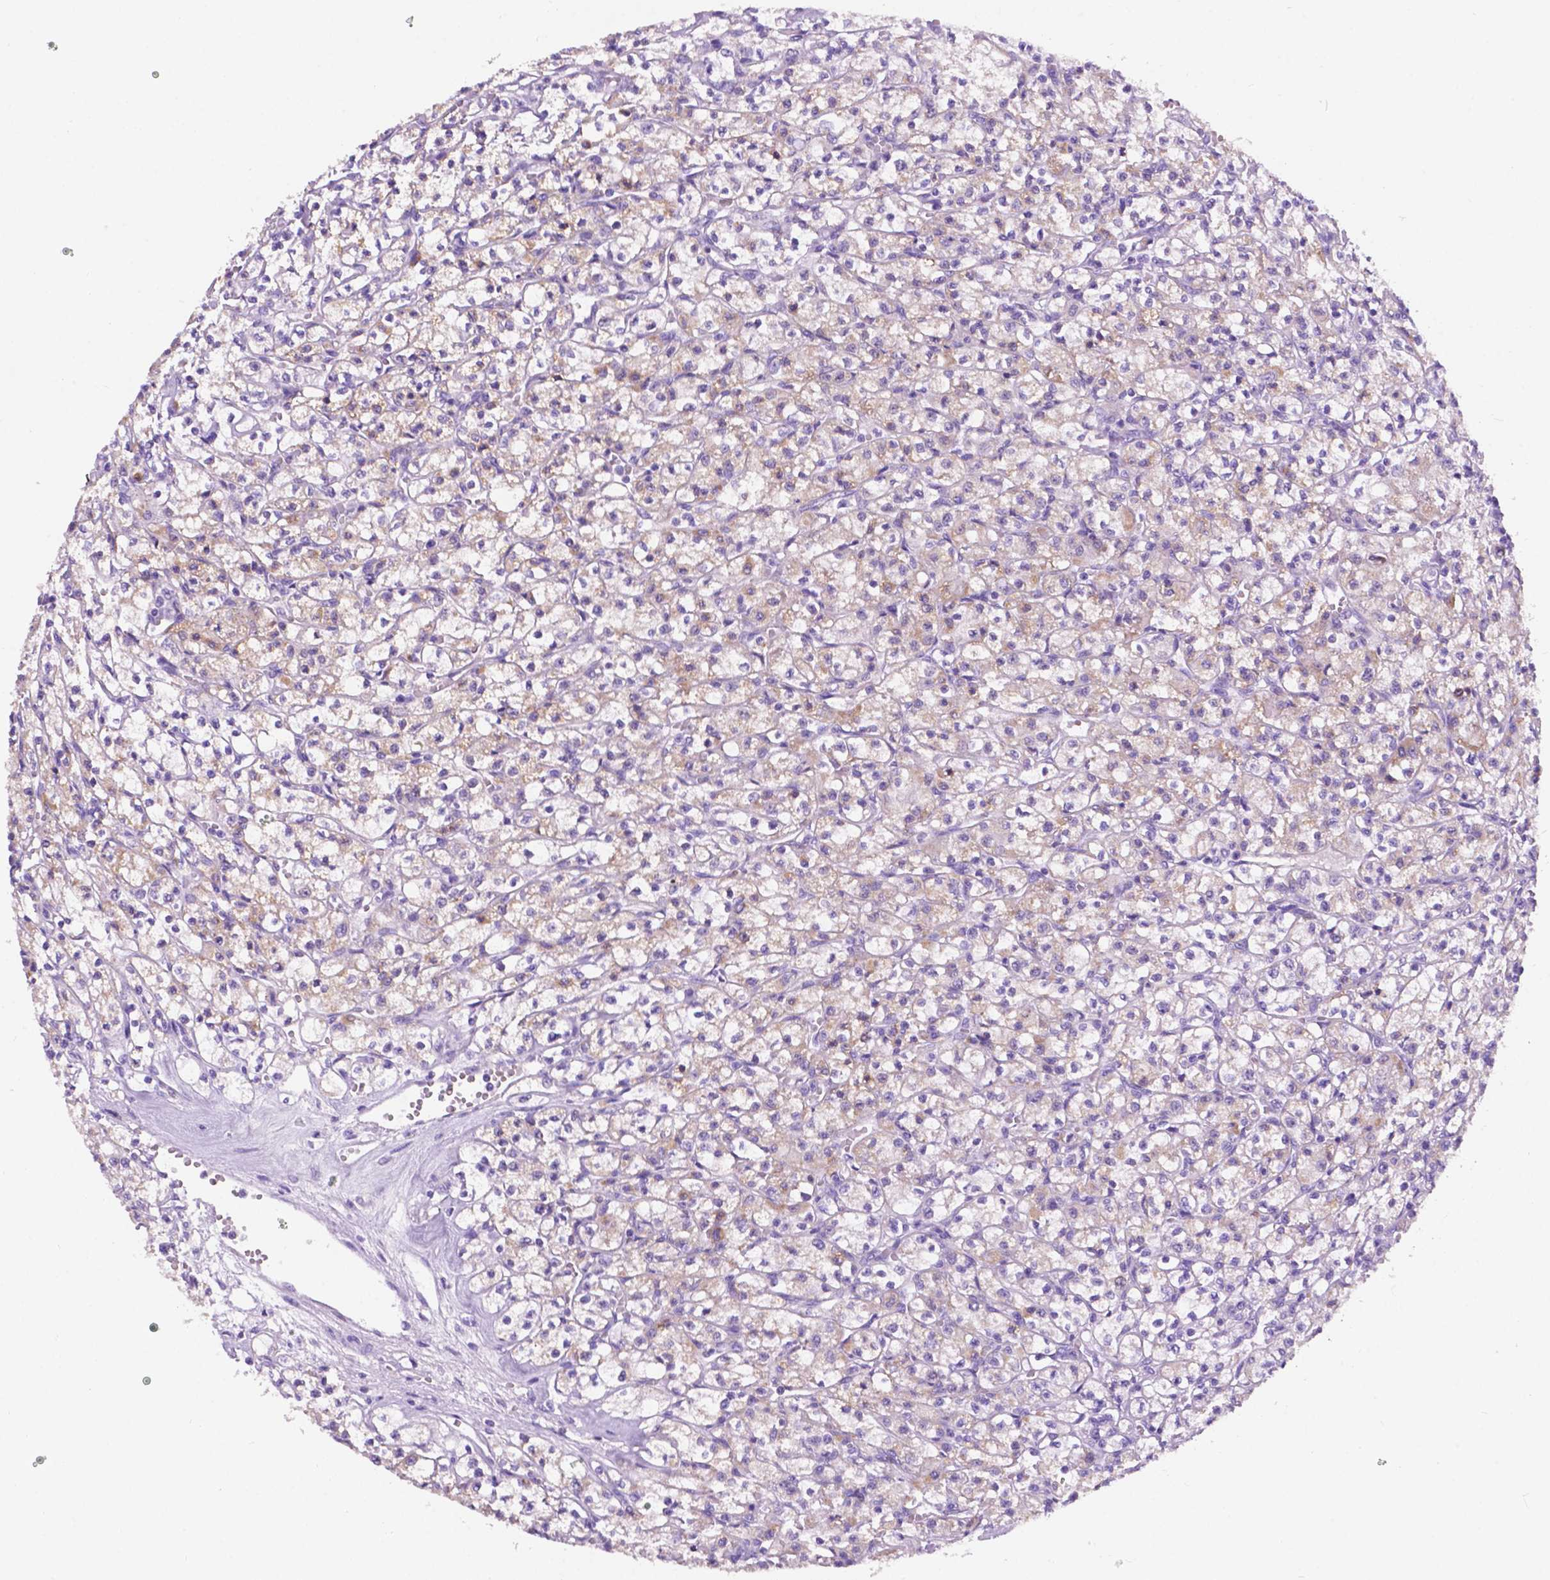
{"staining": {"intensity": "weak", "quantity": "<25%", "location": "cytoplasmic/membranous"}, "tissue": "renal cancer", "cell_type": "Tumor cells", "image_type": "cancer", "snomed": [{"axis": "morphology", "description": "Adenocarcinoma, NOS"}, {"axis": "topography", "description": "Kidney"}], "caption": "Renal cancer (adenocarcinoma) was stained to show a protein in brown. There is no significant expression in tumor cells. (DAB IHC with hematoxylin counter stain).", "gene": "TRPV5", "patient": {"sex": "female", "age": 70}}